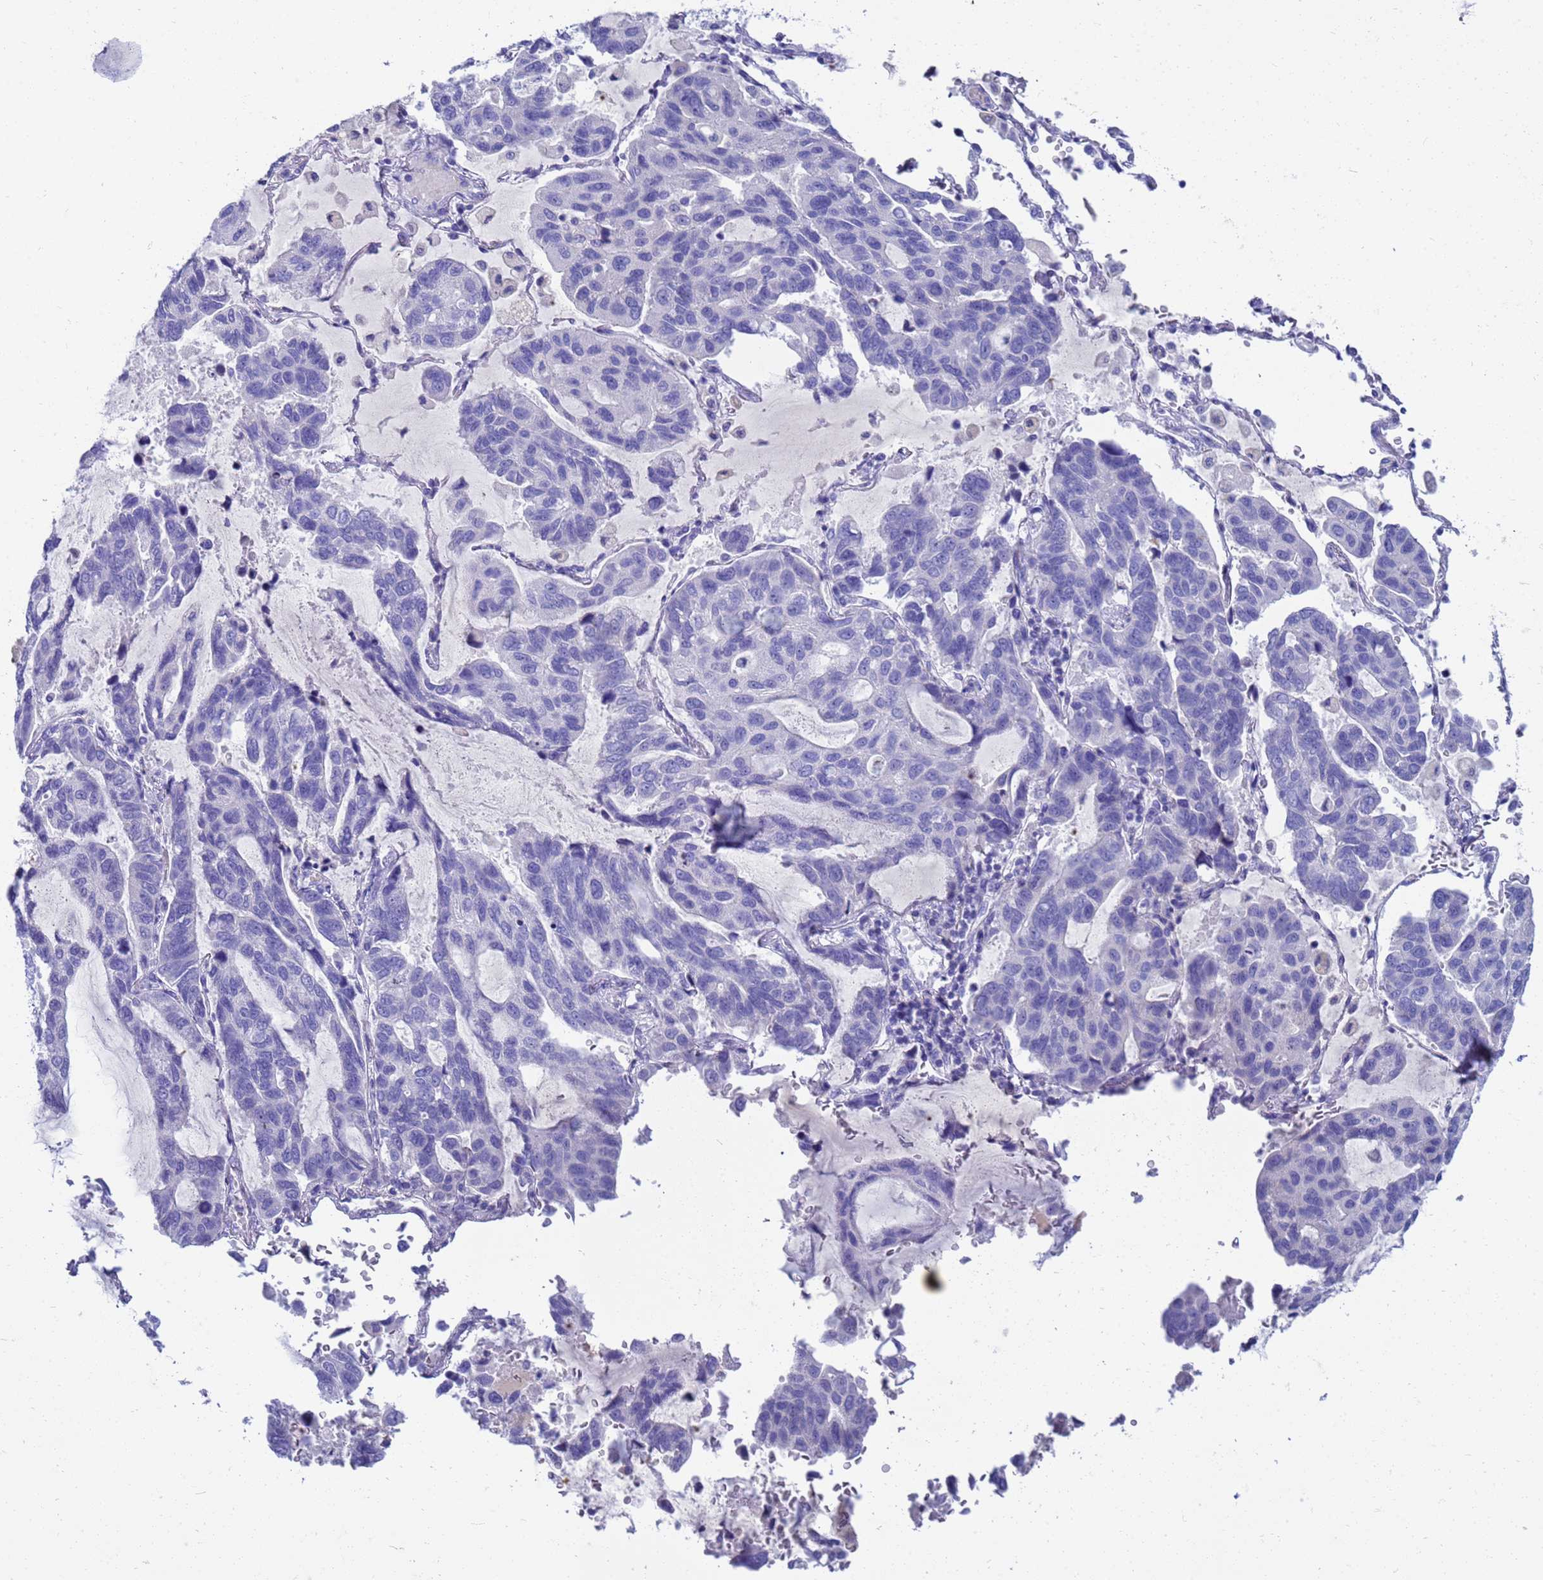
{"staining": {"intensity": "negative", "quantity": "none", "location": "none"}, "tissue": "lung cancer", "cell_type": "Tumor cells", "image_type": "cancer", "snomed": [{"axis": "morphology", "description": "Adenocarcinoma, NOS"}, {"axis": "topography", "description": "Lung"}], "caption": "This micrograph is of adenocarcinoma (lung) stained with IHC to label a protein in brown with the nuclei are counter-stained blue. There is no staining in tumor cells.", "gene": "SYCN", "patient": {"sex": "male", "age": 64}}